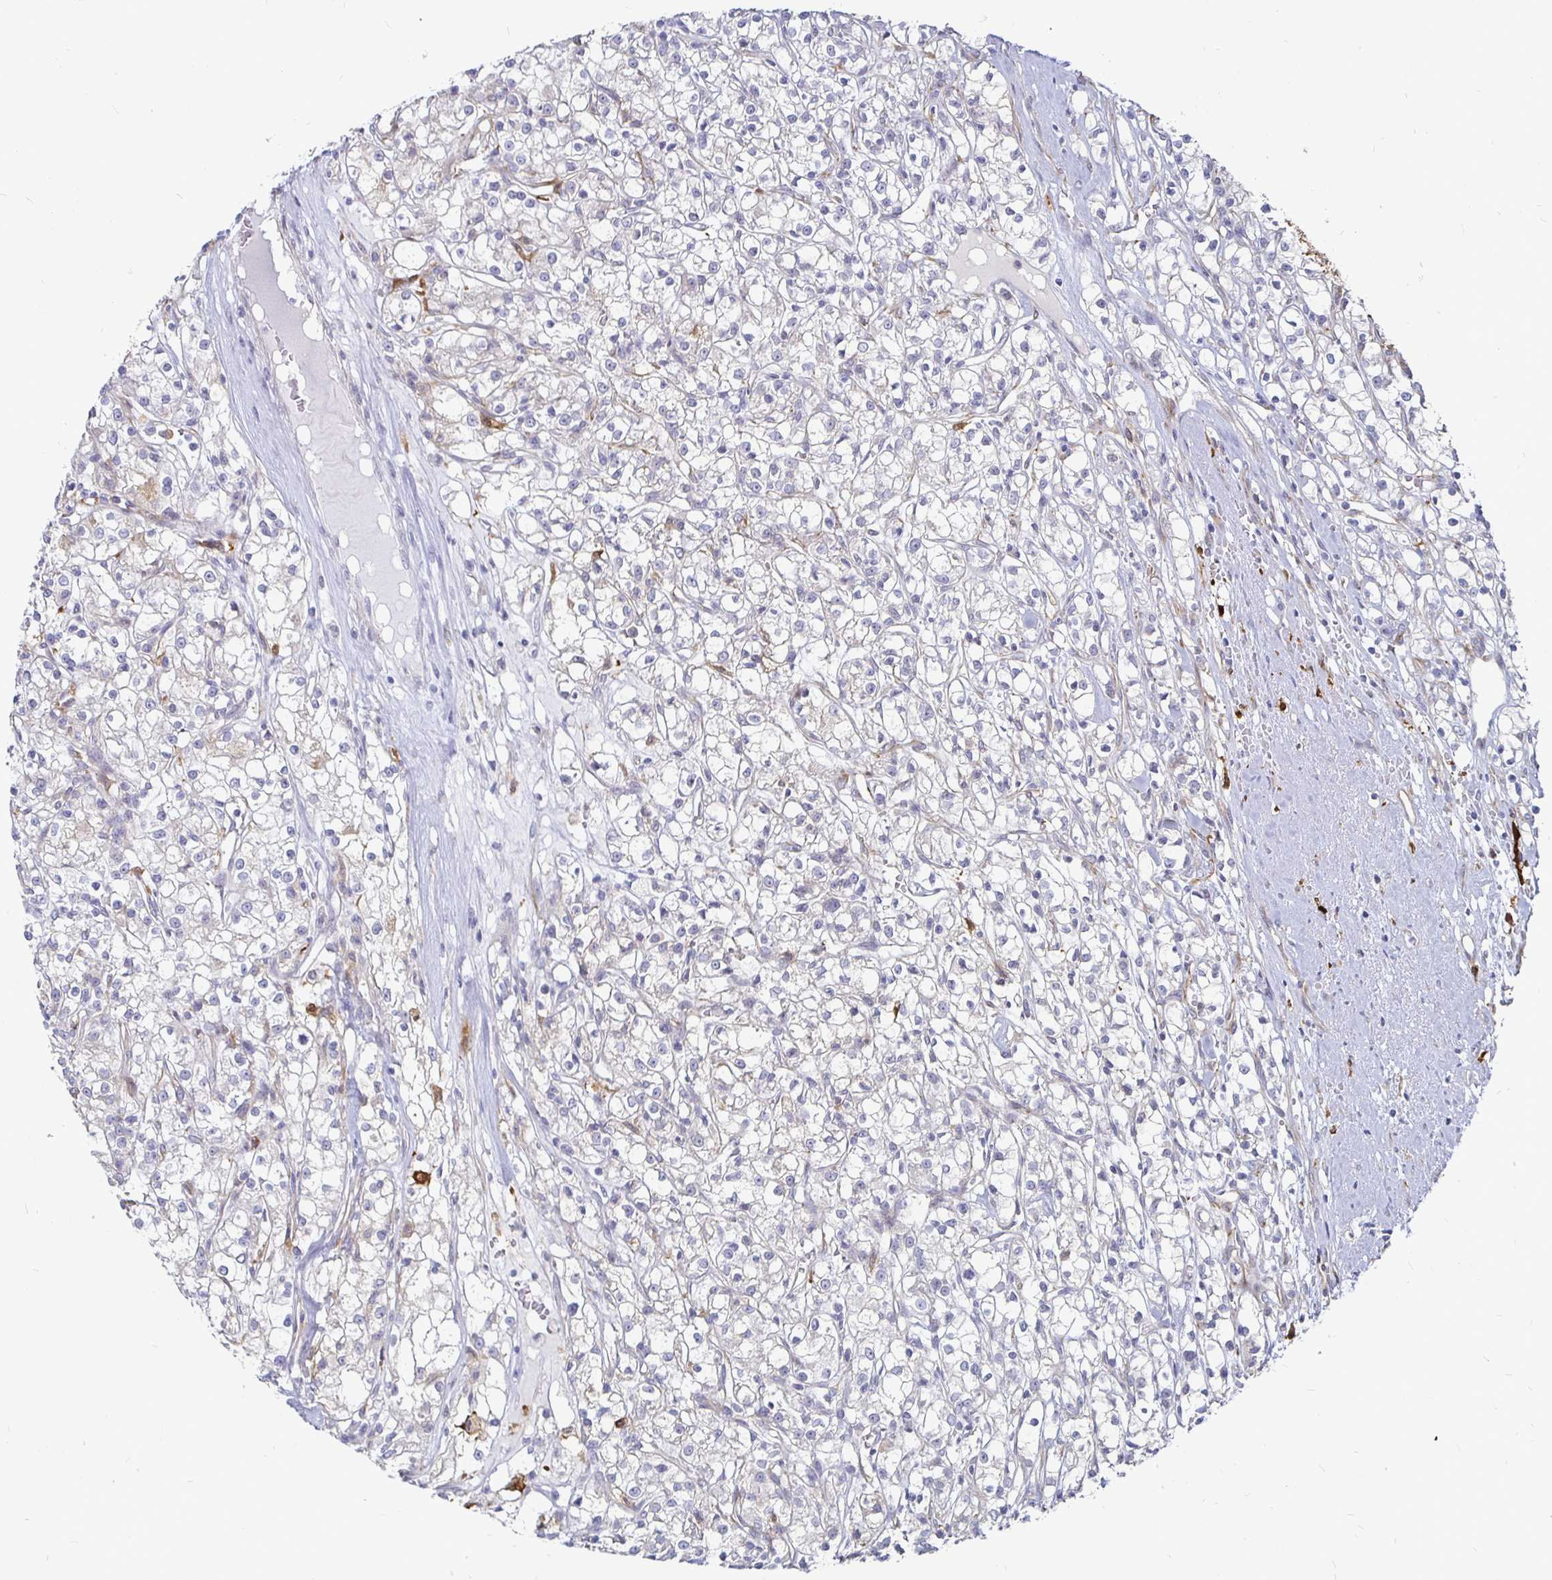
{"staining": {"intensity": "negative", "quantity": "none", "location": "none"}, "tissue": "renal cancer", "cell_type": "Tumor cells", "image_type": "cancer", "snomed": [{"axis": "morphology", "description": "Adenocarcinoma, NOS"}, {"axis": "topography", "description": "Kidney"}], "caption": "Immunohistochemical staining of human renal cancer demonstrates no significant positivity in tumor cells.", "gene": "CCDC85A", "patient": {"sex": "female", "age": 59}}